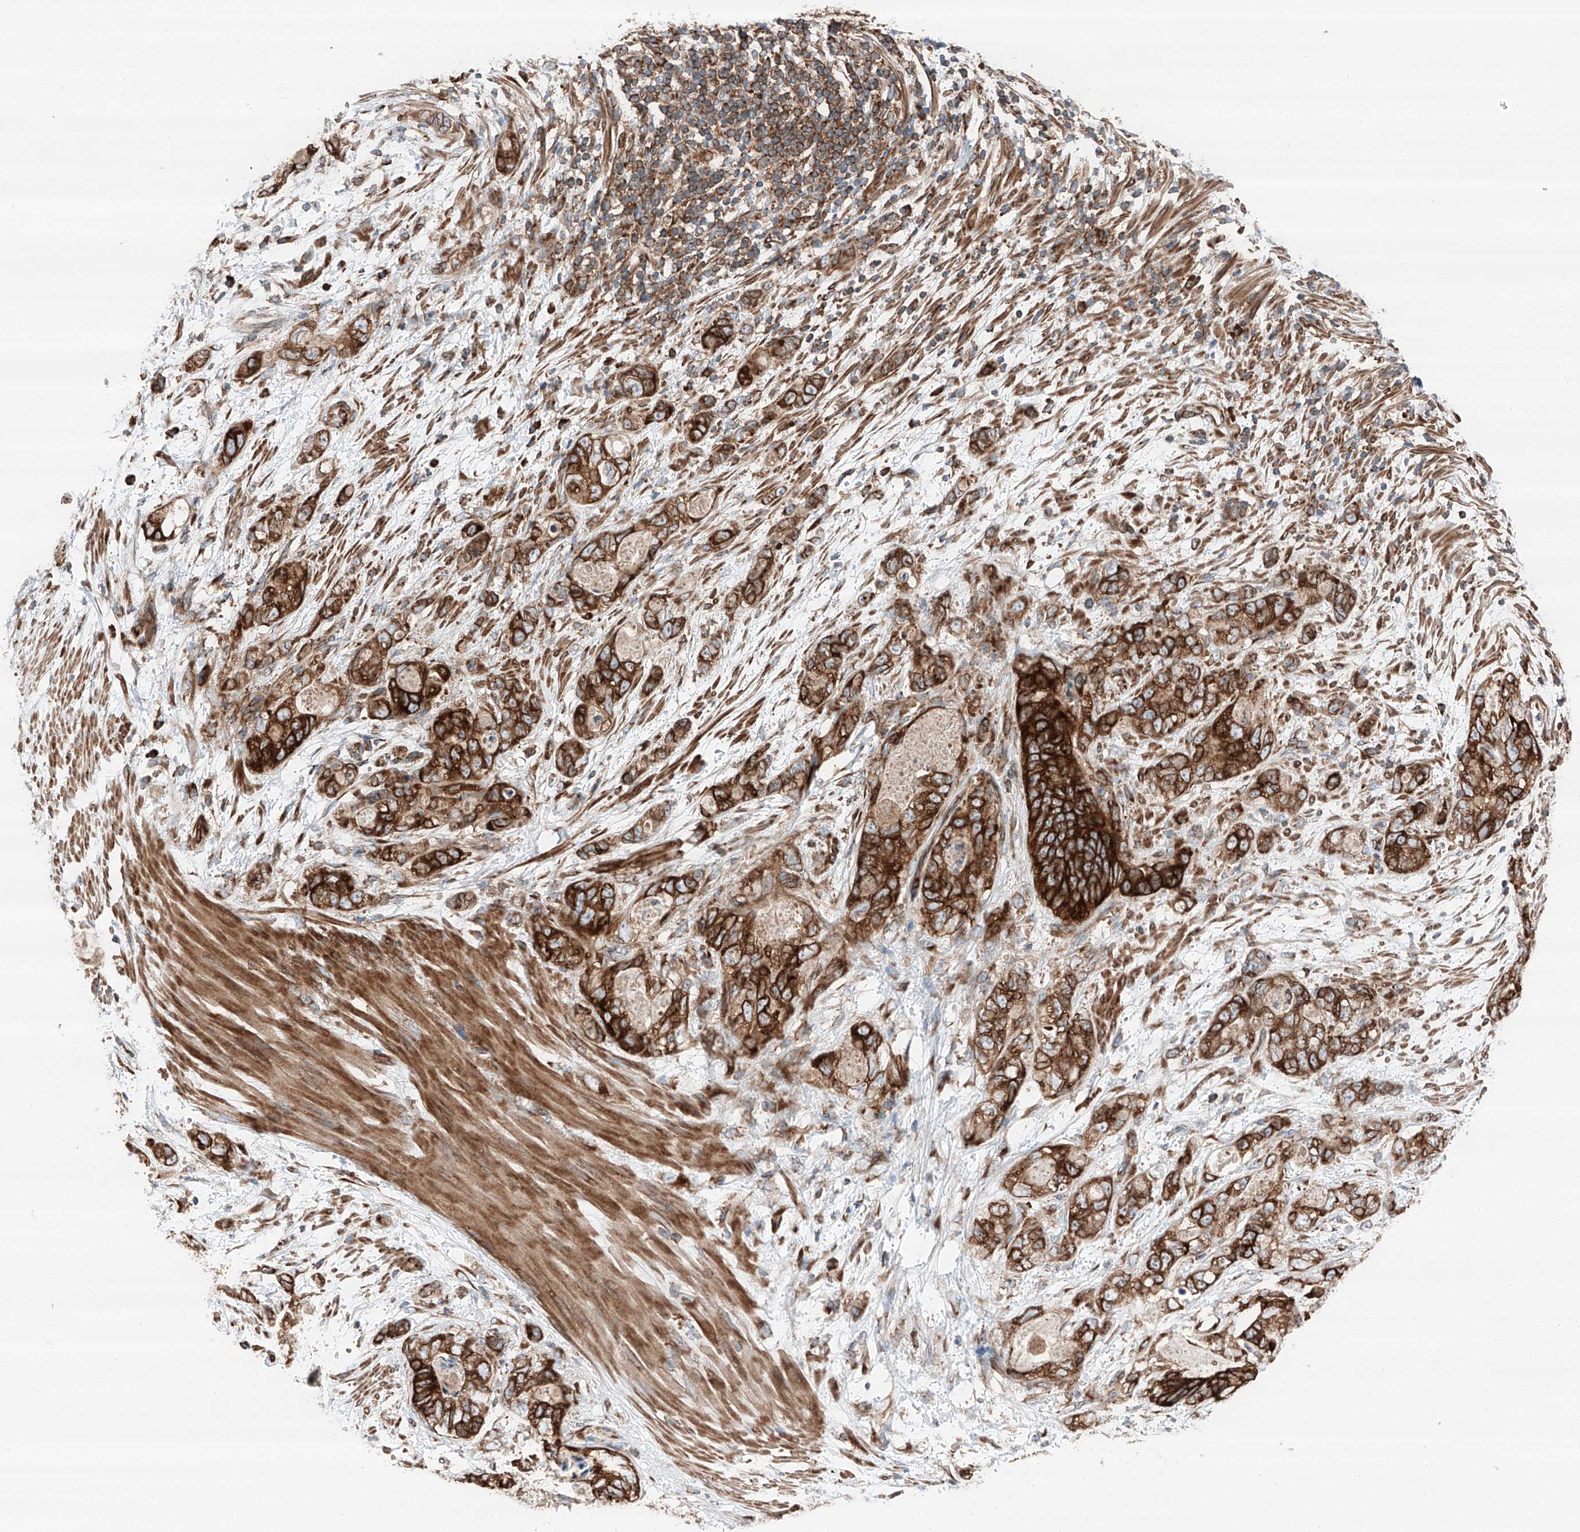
{"staining": {"intensity": "strong", "quantity": ">75%", "location": "cytoplasmic/membranous"}, "tissue": "stomach cancer", "cell_type": "Tumor cells", "image_type": "cancer", "snomed": [{"axis": "morphology", "description": "Normal tissue, NOS"}, {"axis": "morphology", "description": "Adenocarcinoma, NOS"}, {"axis": "topography", "description": "Stomach"}], "caption": "Protein expression analysis of human adenocarcinoma (stomach) reveals strong cytoplasmic/membranous positivity in about >75% of tumor cells.", "gene": "ZC3H15", "patient": {"sex": "female", "age": 89}}